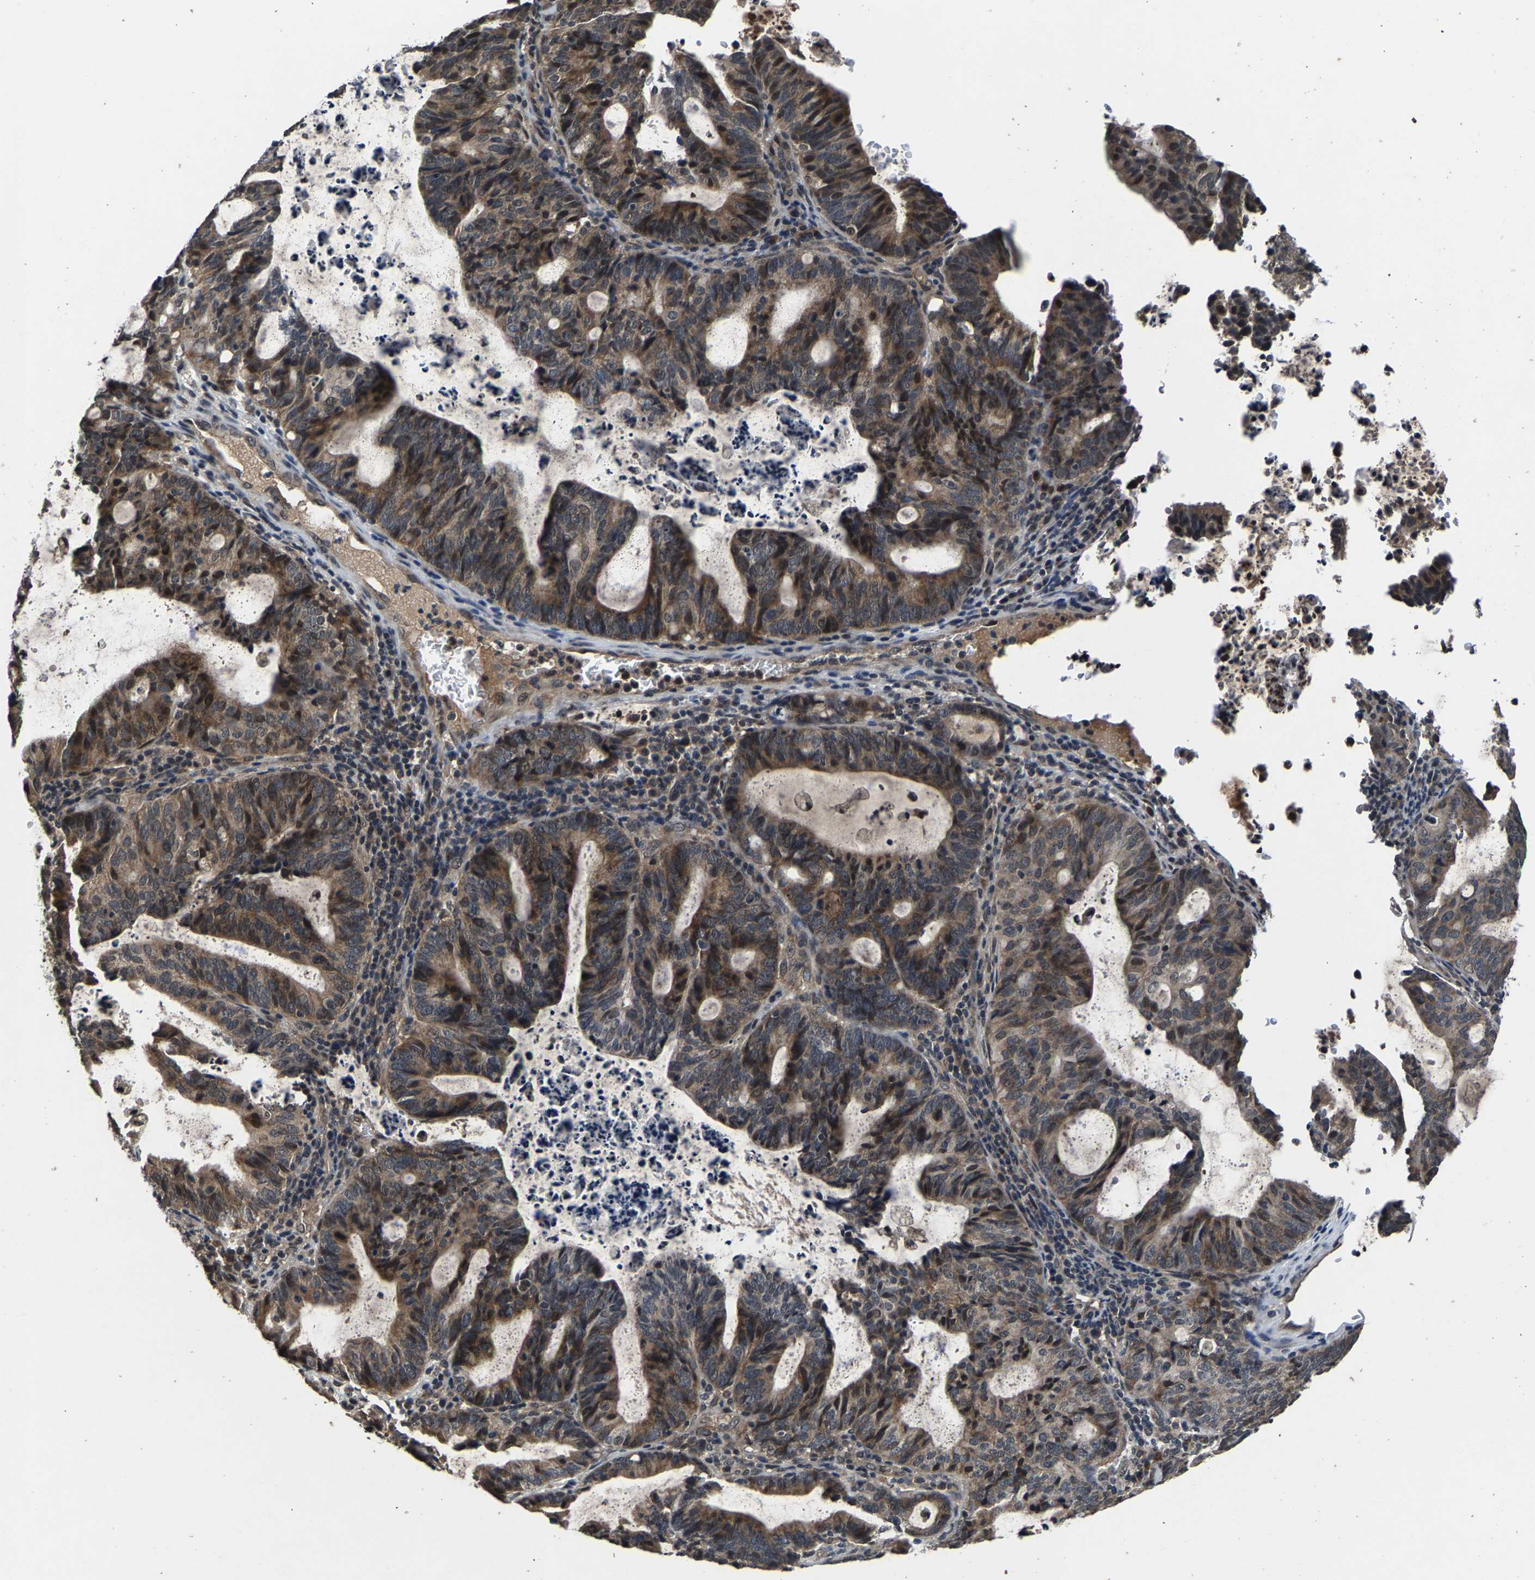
{"staining": {"intensity": "weak", "quantity": "25%-75%", "location": "cytoplasmic/membranous,nuclear"}, "tissue": "endometrial cancer", "cell_type": "Tumor cells", "image_type": "cancer", "snomed": [{"axis": "morphology", "description": "Adenocarcinoma, NOS"}, {"axis": "topography", "description": "Uterus"}], "caption": "Immunohistochemical staining of human endometrial cancer exhibits low levels of weak cytoplasmic/membranous and nuclear protein positivity in approximately 25%-75% of tumor cells.", "gene": "HUWE1", "patient": {"sex": "female", "age": 83}}